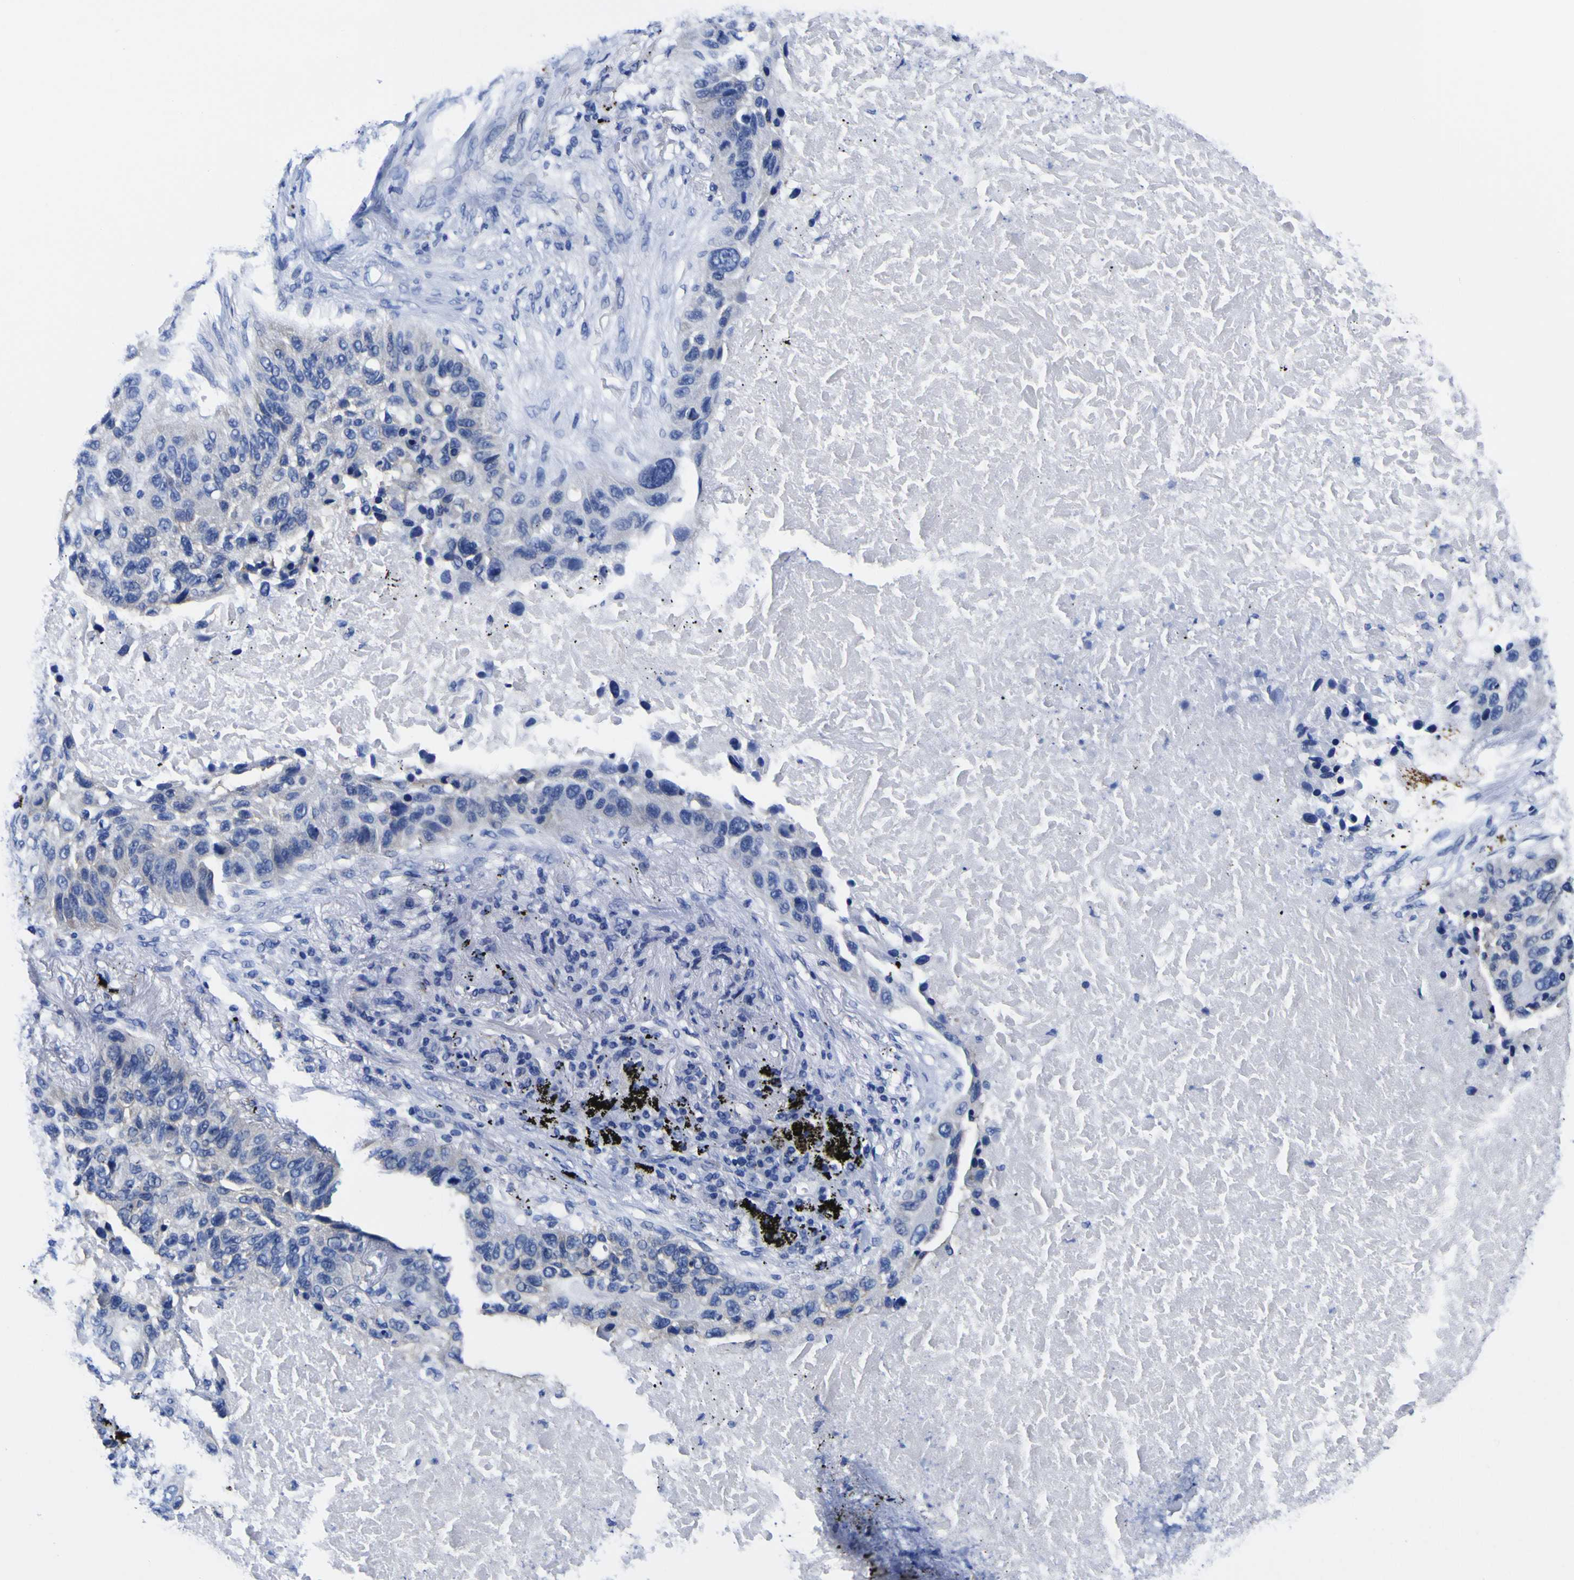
{"staining": {"intensity": "negative", "quantity": "none", "location": "none"}, "tissue": "lung cancer", "cell_type": "Tumor cells", "image_type": "cancer", "snomed": [{"axis": "morphology", "description": "Squamous cell carcinoma, NOS"}, {"axis": "topography", "description": "Lung"}], "caption": "Tumor cells show no significant protein staining in lung cancer (squamous cell carcinoma).", "gene": "HLA-DQA1", "patient": {"sex": "male", "age": 57}}